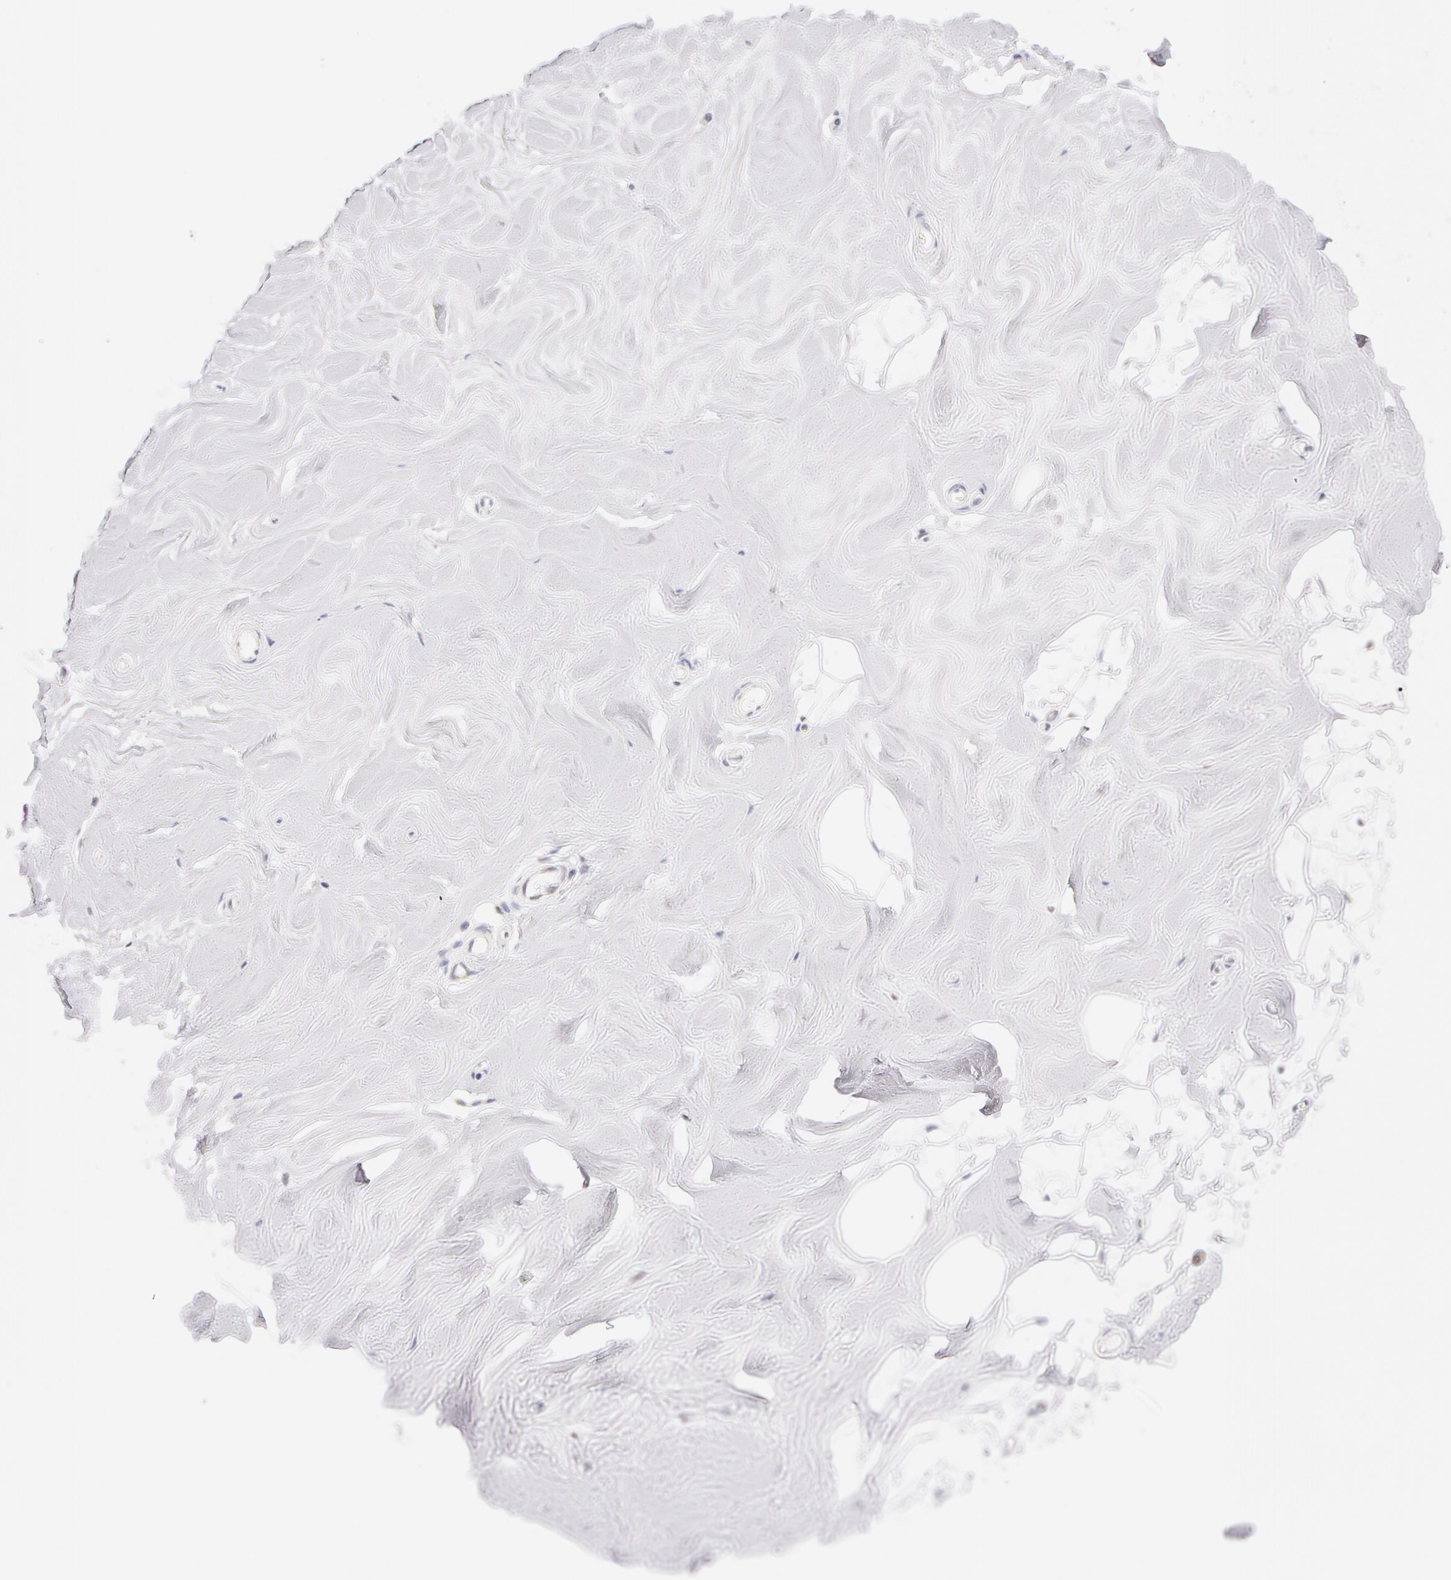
{"staining": {"intensity": "weak", "quantity": ">75%", "location": "cytoplasmic/membranous"}, "tissue": "adipose tissue", "cell_type": "Adipocytes", "image_type": "normal", "snomed": [{"axis": "morphology", "description": "Normal tissue, NOS"}, {"axis": "topography", "description": "Breast"}], "caption": "Adipose tissue stained with DAB (3,3'-diaminobenzidine) IHC exhibits low levels of weak cytoplasmic/membranous positivity in about >75% of adipocytes.", "gene": "DDX3X", "patient": {"sex": "female", "age": 44}}